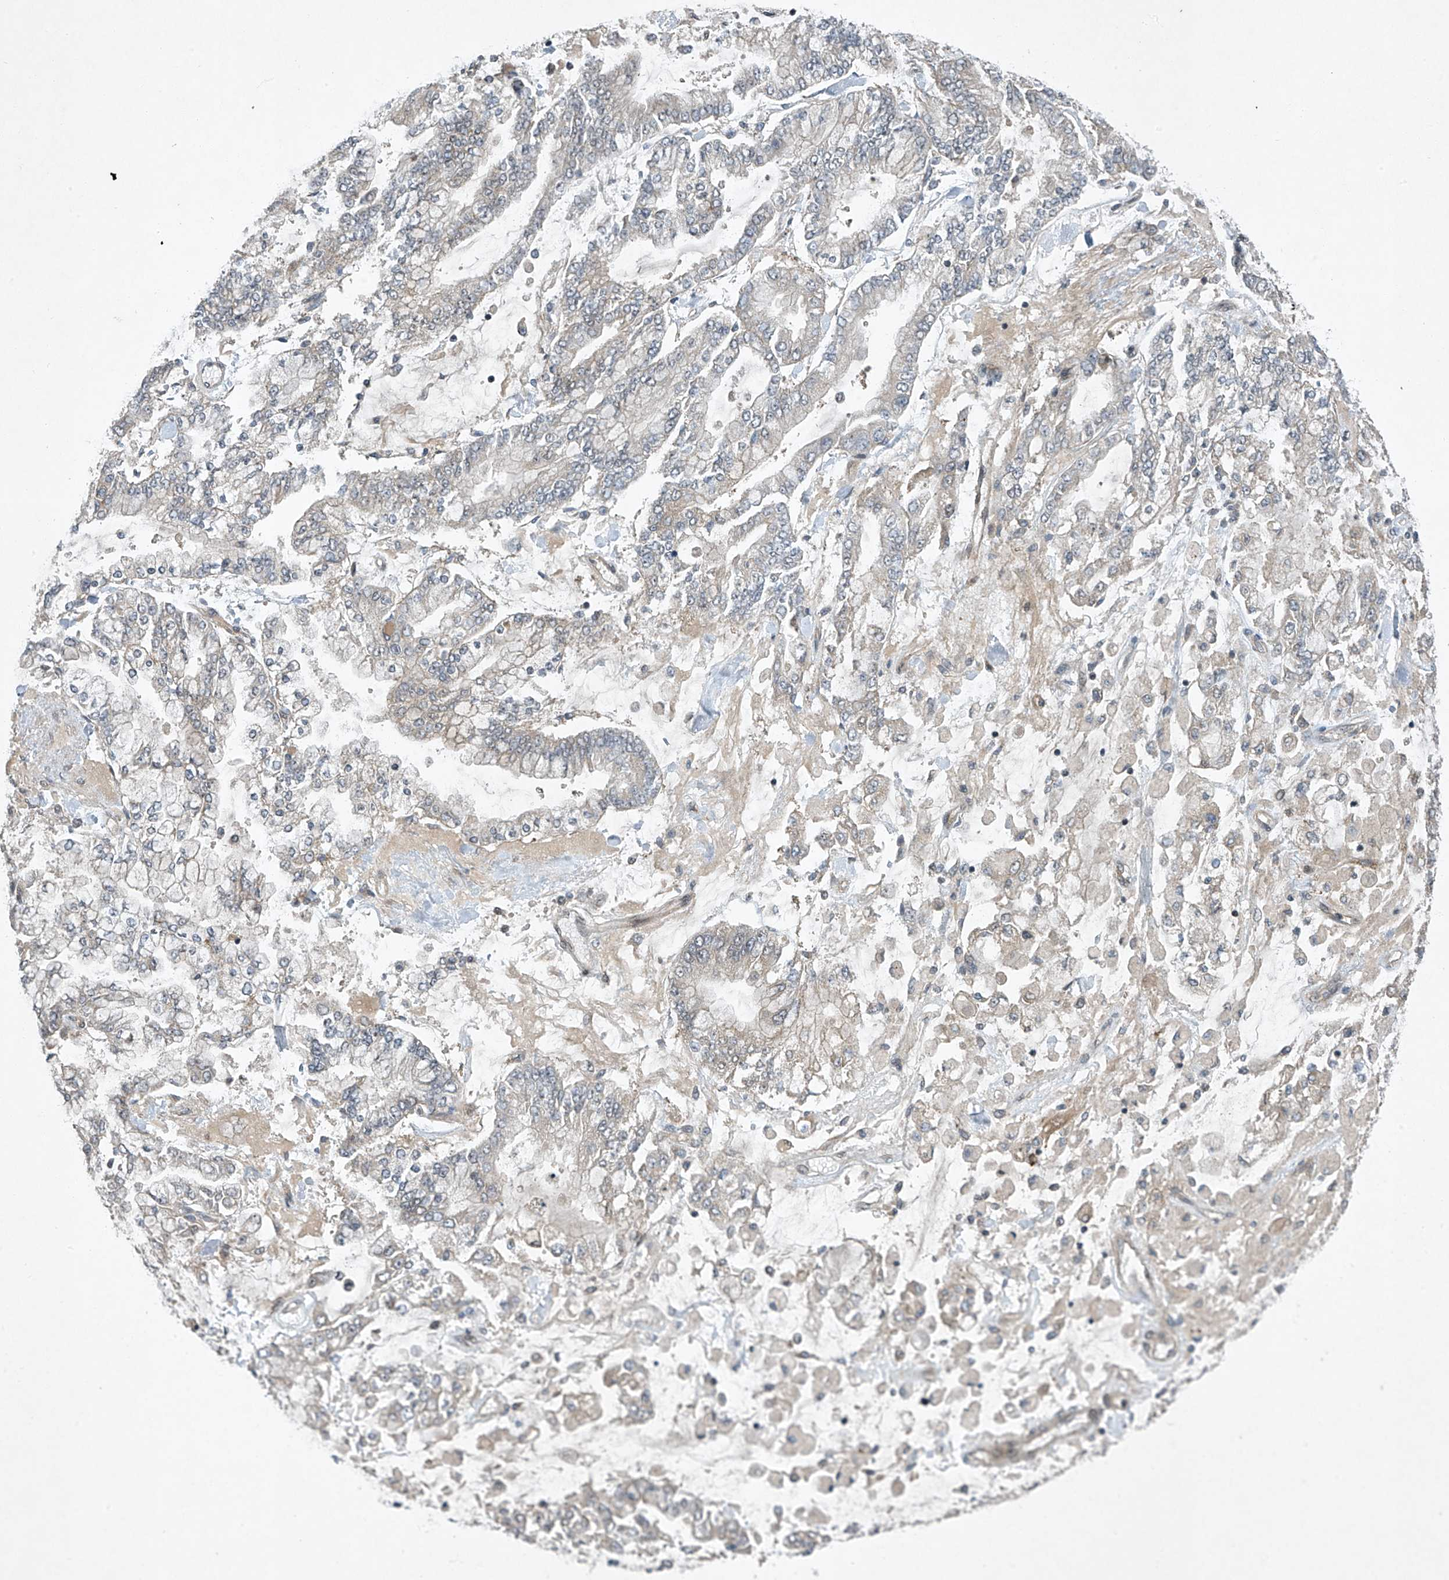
{"staining": {"intensity": "weak", "quantity": "<25%", "location": "nuclear"}, "tissue": "stomach cancer", "cell_type": "Tumor cells", "image_type": "cancer", "snomed": [{"axis": "morphology", "description": "Normal tissue, NOS"}, {"axis": "morphology", "description": "Adenocarcinoma, NOS"}, {"axis": "topography", "description": "Stomach, upper"}, {"axis": "topography", "description": "Stomach"}], "caption": "Human adenocarcinoma (stomach) stained for a protein using immunohistochemistry (IHC) exhibits no staining in tumor cells.", "gene": "TAF8", "patient": {"sex": "male", "age": 76}}